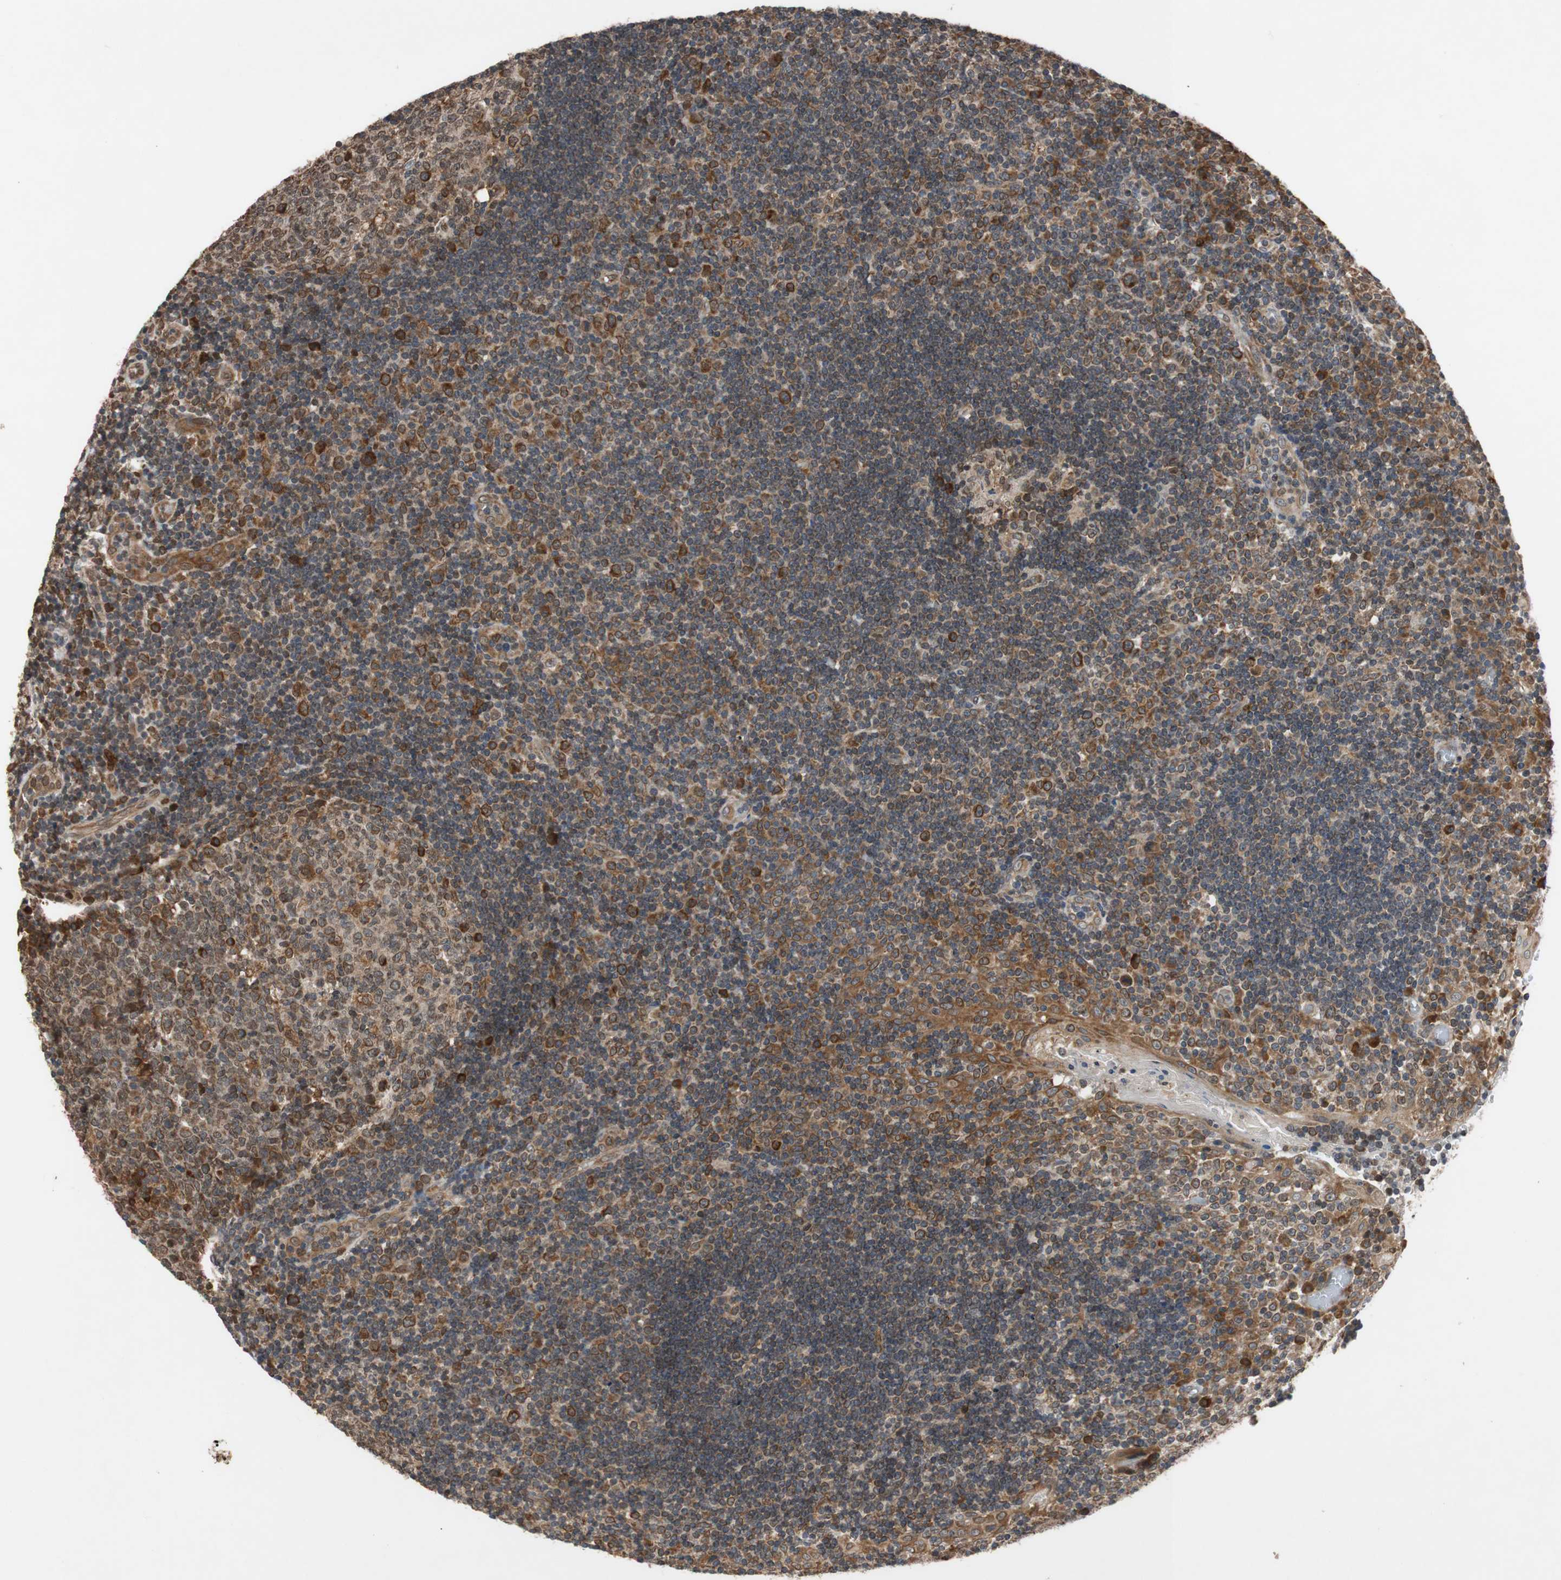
{"staining": {"intensity": "moderate", "quantity": "25%-75%", "location": "cytoplasmic/membranous"}, "tissue": "tonsil", "cell_type": "Germinal center cells", "image_type": "normal", "snomed": [{"axis": "morphology", "description": "Normal tissue, NOS"}, {"axis": "topography", "description": "Tonsil"}], "caption": "The micrograph displays immunohistochemical staining of unremarkable tonsil. There is moderate cytoplasmic/membranous expression is appreciated in about 25%-75% of germinal center cells.", "gene": "AUP1", "patient": {"sex": "female", "age": 40}}